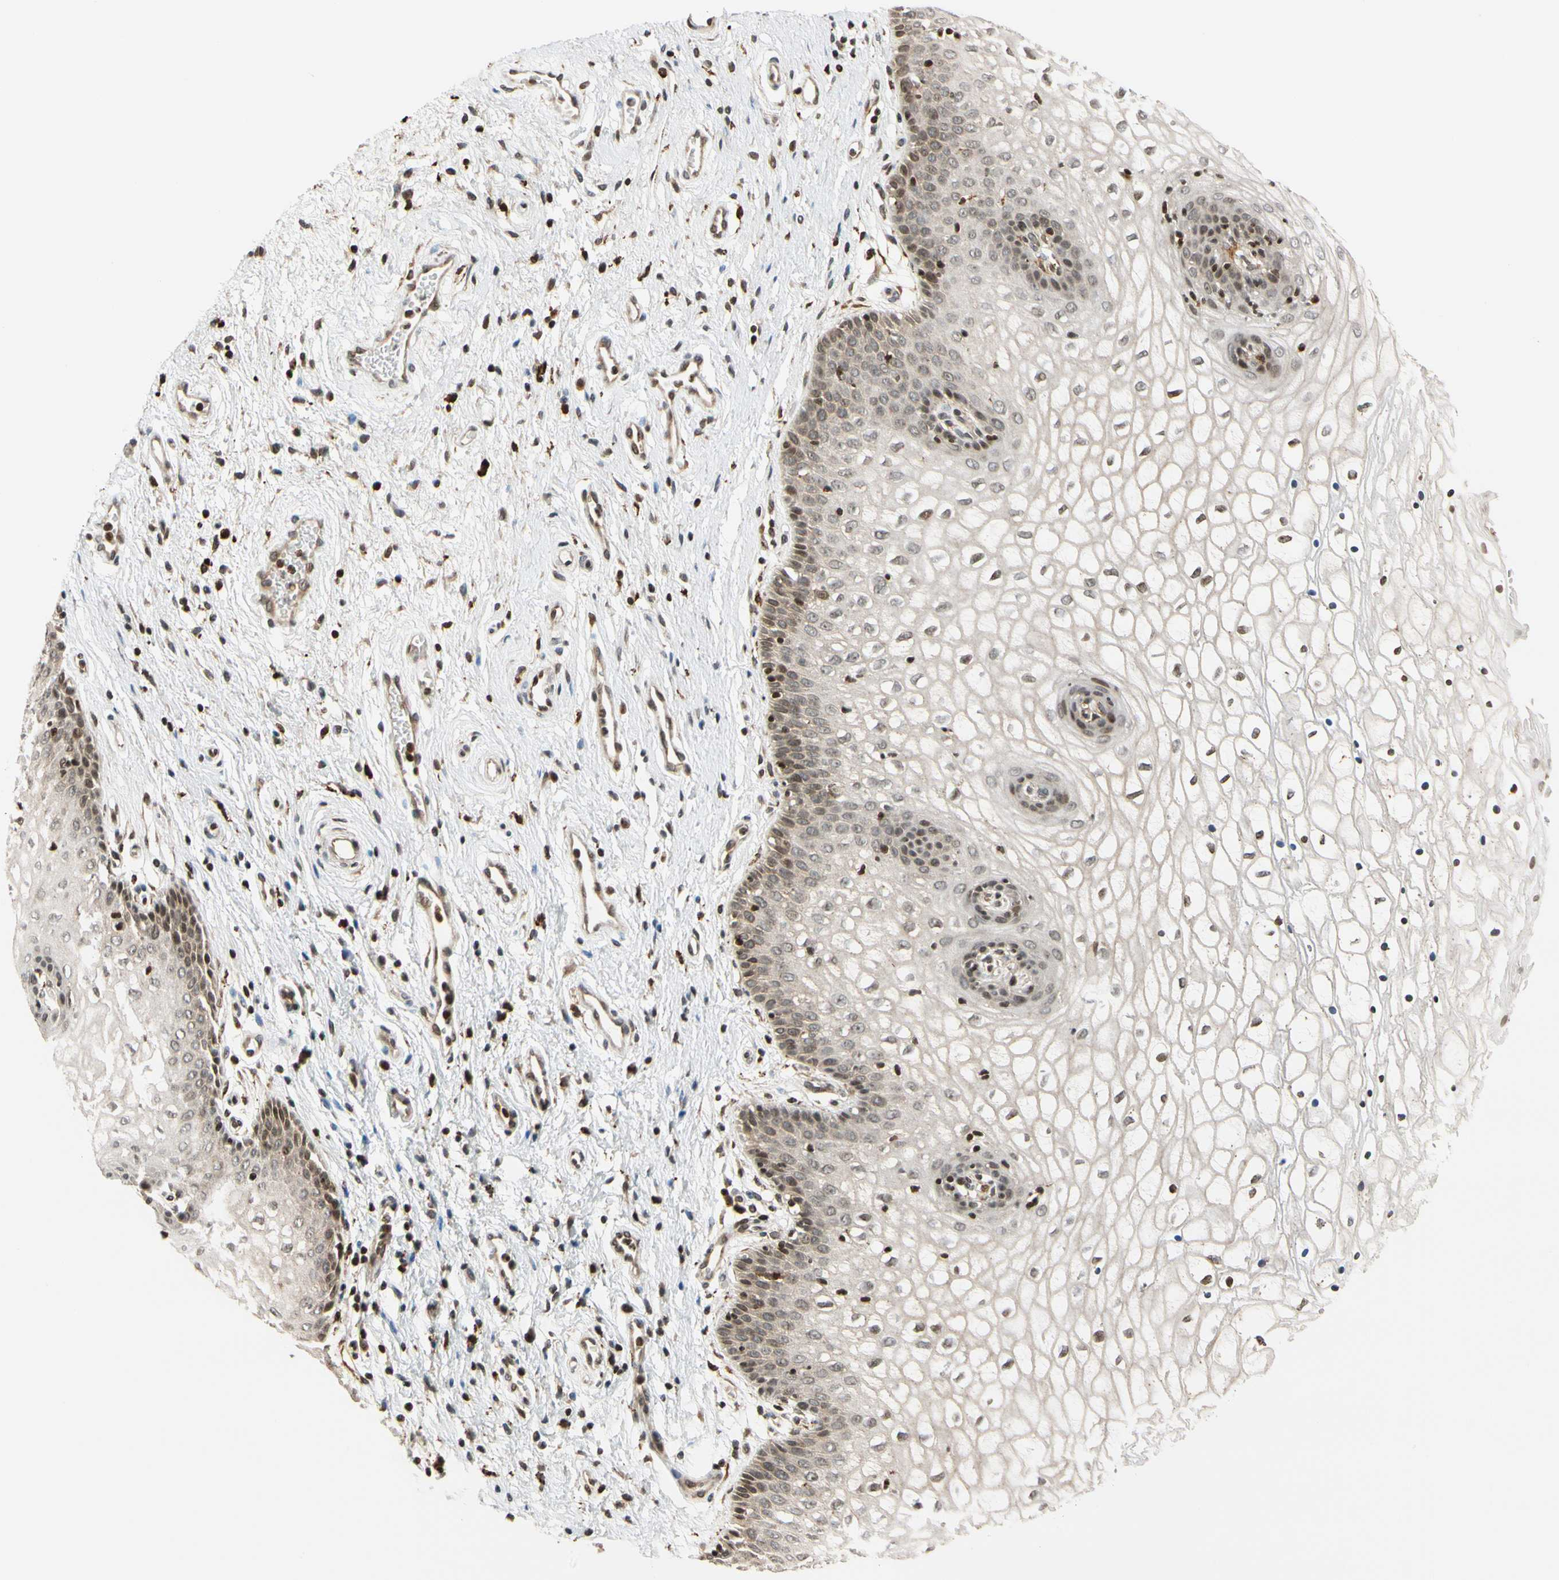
{"staining": {"intensity": "weak", "quantity": "25%-75%", "location": "cytoplasmic/membranous,nuclear"}, "tissue": "vagina", "cell_type": "Squamous epithelial cells", "image_type": "normal", "snomed": [{"axis": "morphology", "description": "Normal tissue, NOS"}, {"axis": "topography", "description": "Vagina"}], "caption": "This photomicrograph demonstrates IHC staining of benign vagina, with low weak cytoplasmic/membranous,nuclear expression in about 25%-75% of squamous epithelial cells.", "gene": "CDK7", "patient": {"sex": "female", "age": 34}}